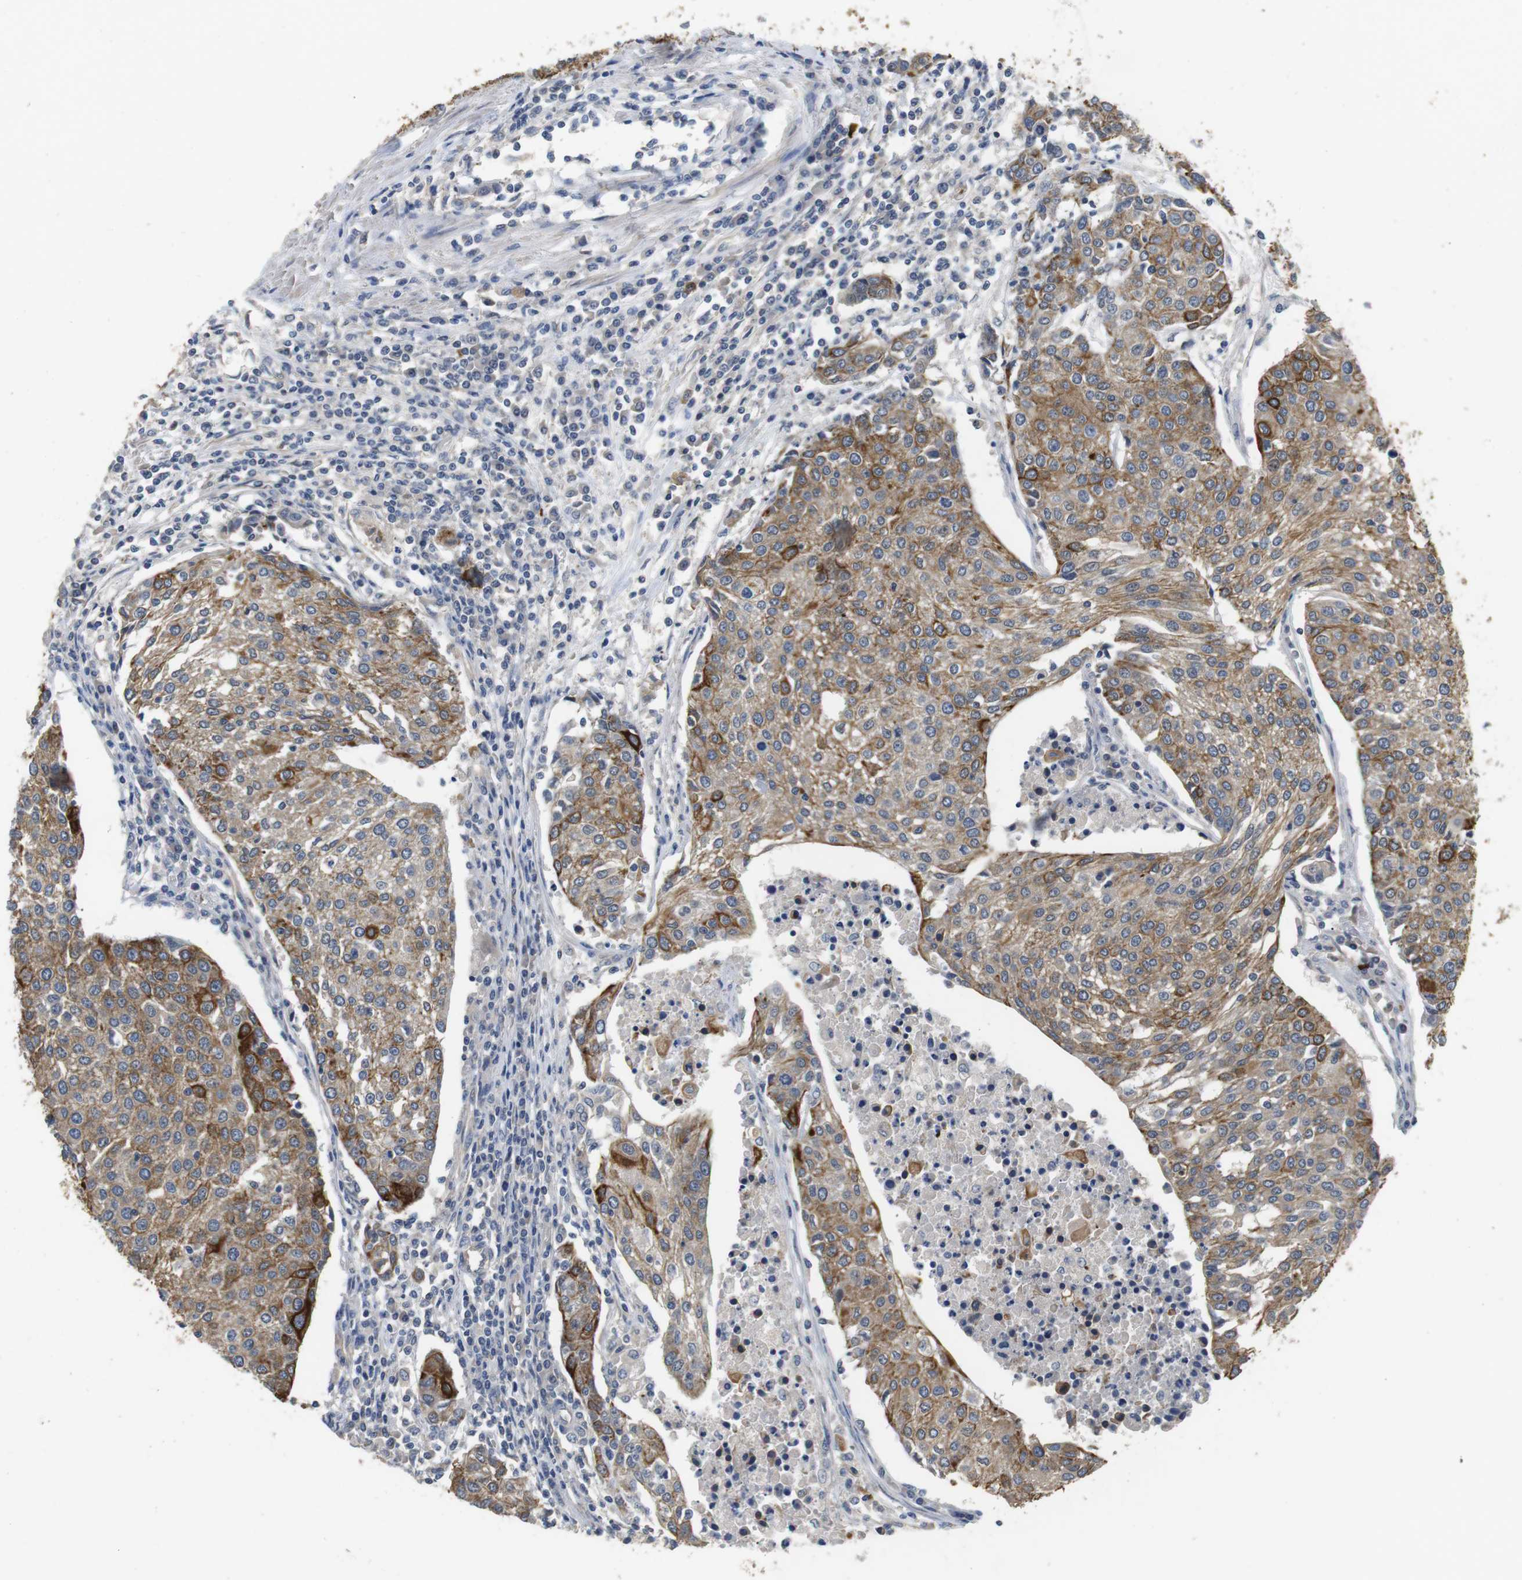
{"staining": {"intensity": "moderate", "quantity": ">75%", "location": "cytoplasmic/membranous"}, "tissue": "urothelial cancer", "cell_type": "Tumor cells", "image_type": "cancer", "snomed": [{"axis": "morphology", "description": "Urothelial carcinoma, High grade"}, {"axis": "topography", "description": "Urinary bladder"}], "caption": "Human urothelial cancer stained with a protein marker displays moderate staining in tumor cells.", "gene": "ADGRL3", "patient": {"sex": "female", "age": 85}}